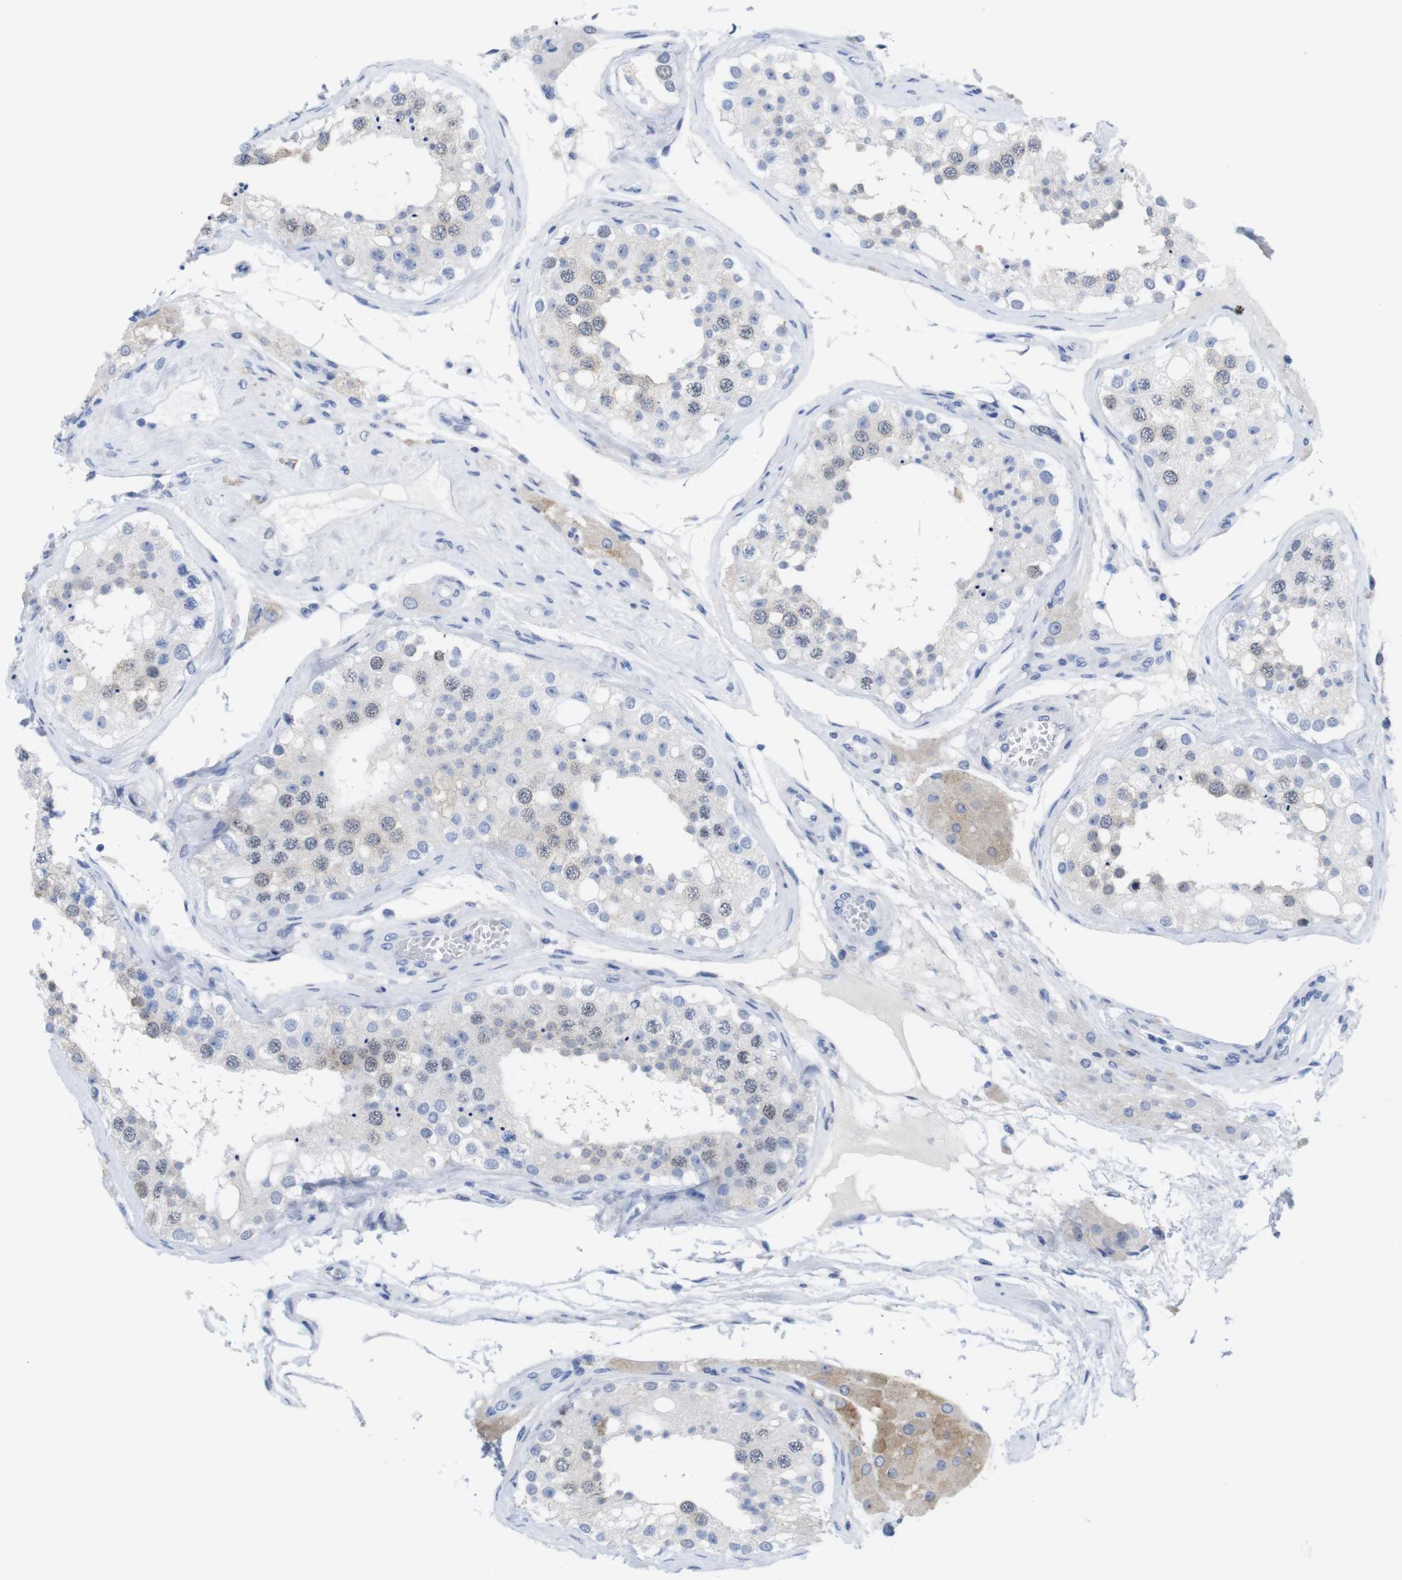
{"staining": {"intensity": "moderate", "quantity": ">75%", "location": "cytoplasmic/membranous,nuclear"}, "tissue": "testis", "cell_type": "Cells in seminiferous ducts", "image_type": "normal", "snomed": [{"axis": "morphology", "description": "Normal tissue, NOS"}, {"axis": "topography", "description": "Testis"}], "caption": "Immunohistochemical staining of unremarkable testis displays moderate cytoplasmic/membranous,nuclear protein positivity in approximately >75% of cells in seminiferous ducts. (DAB (3,3'-diaminobenzidine) IHC, brown staining for protein, blue staining for nuclei).", "gene": "PNMA1", "patient": {"sex": "male", "age": 68}}